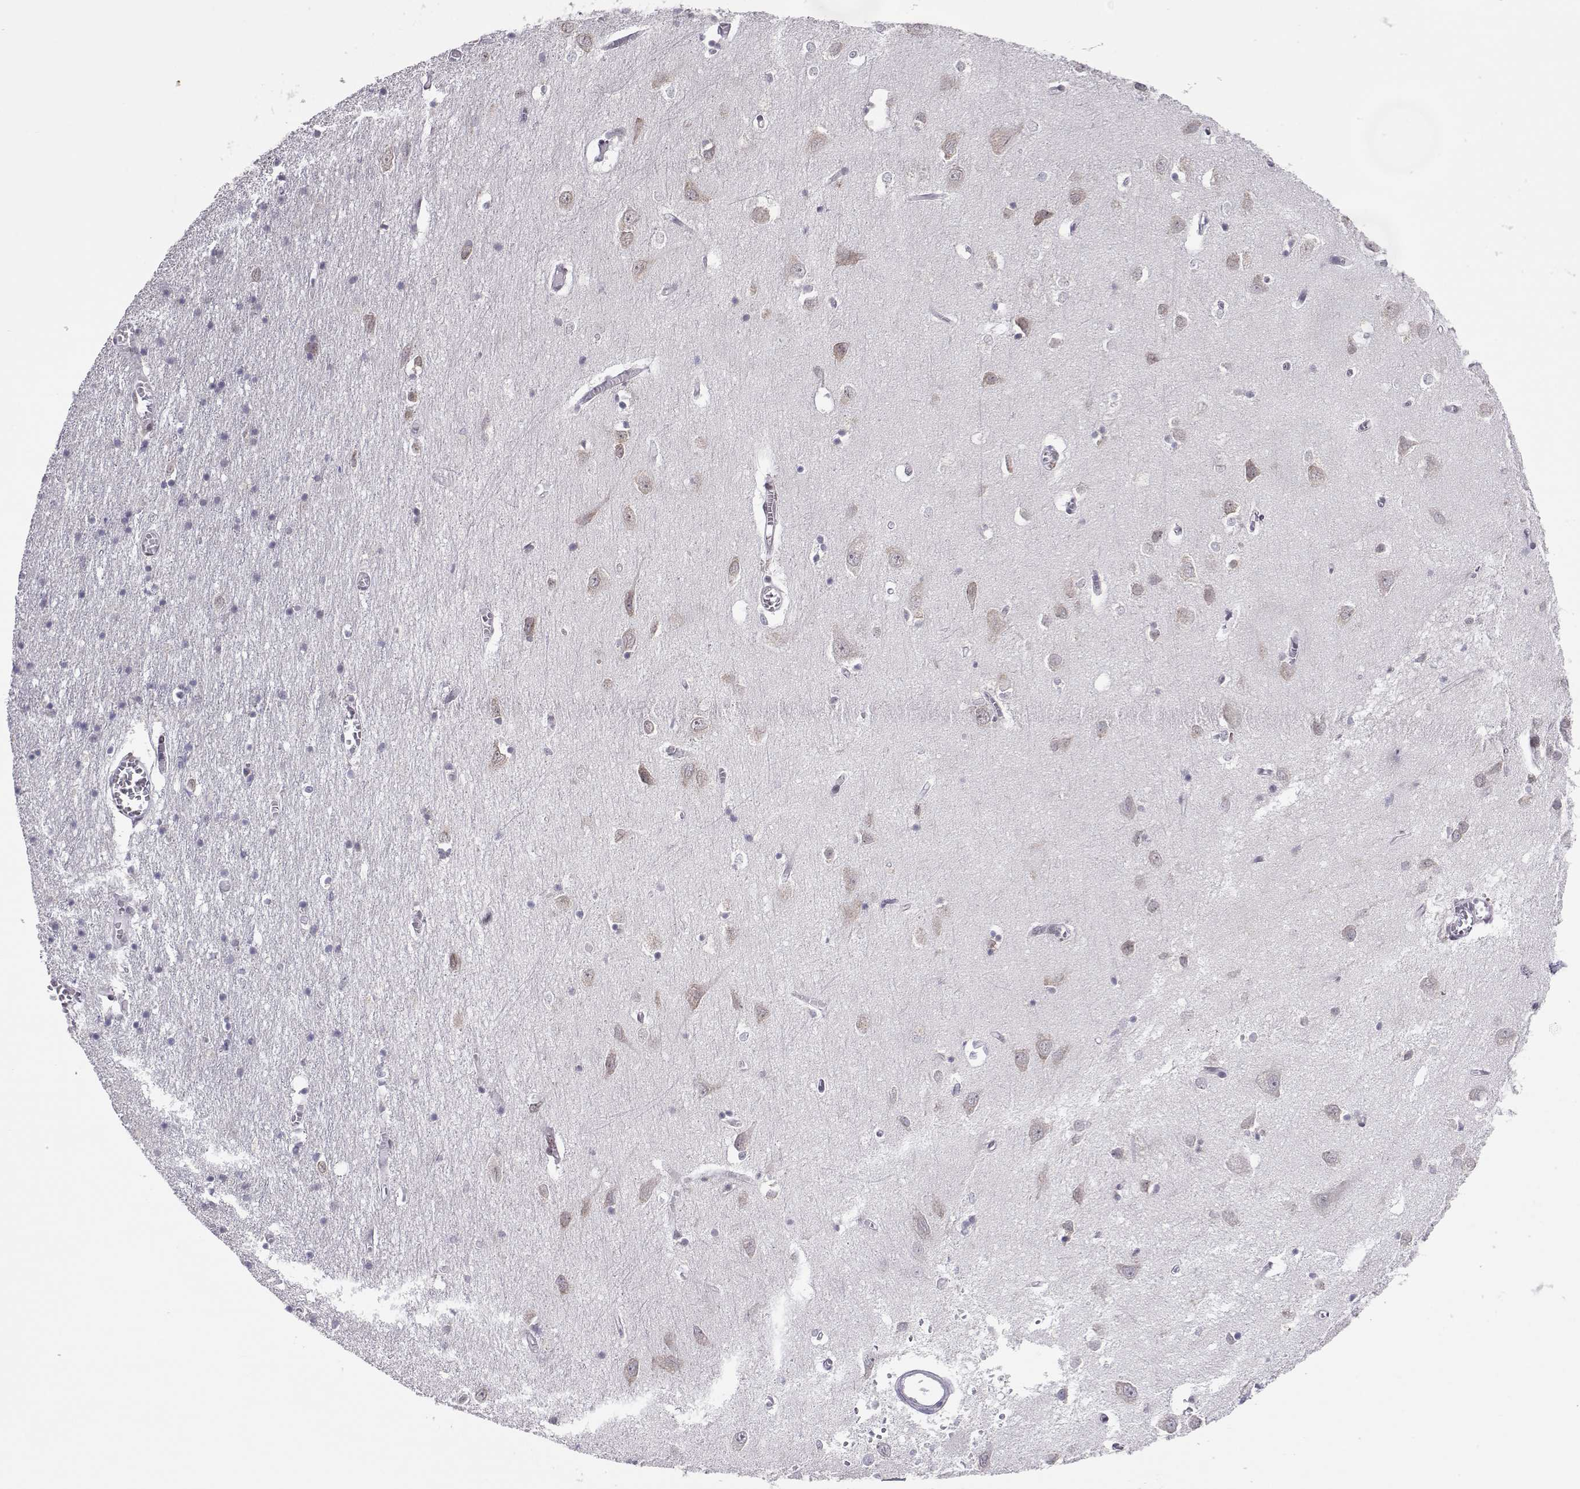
{"staining": {"intensity": "negative", "quantity": "none", "location": "none"}, "tissue": "cerebral cortex", "cell_type": "Endothelial cells", "image_type": "normal", "snomed": [{"axis": "morphology", "description": "Normal tissue, NOS"}, {"axis": "topography", "description": "Cerebral cortex"}], "caption": "IHC image of unremarkable cerebral cortex stained for a protein (brown), which shows no staining in endothelial cells. Brightfield microscopy of immunohistochemistry stained with DAB (brown) and hematoxylin (blue), captured at high magnification.", "gene": "SIX6", "patient": {"sex": "male", "age": 70}}